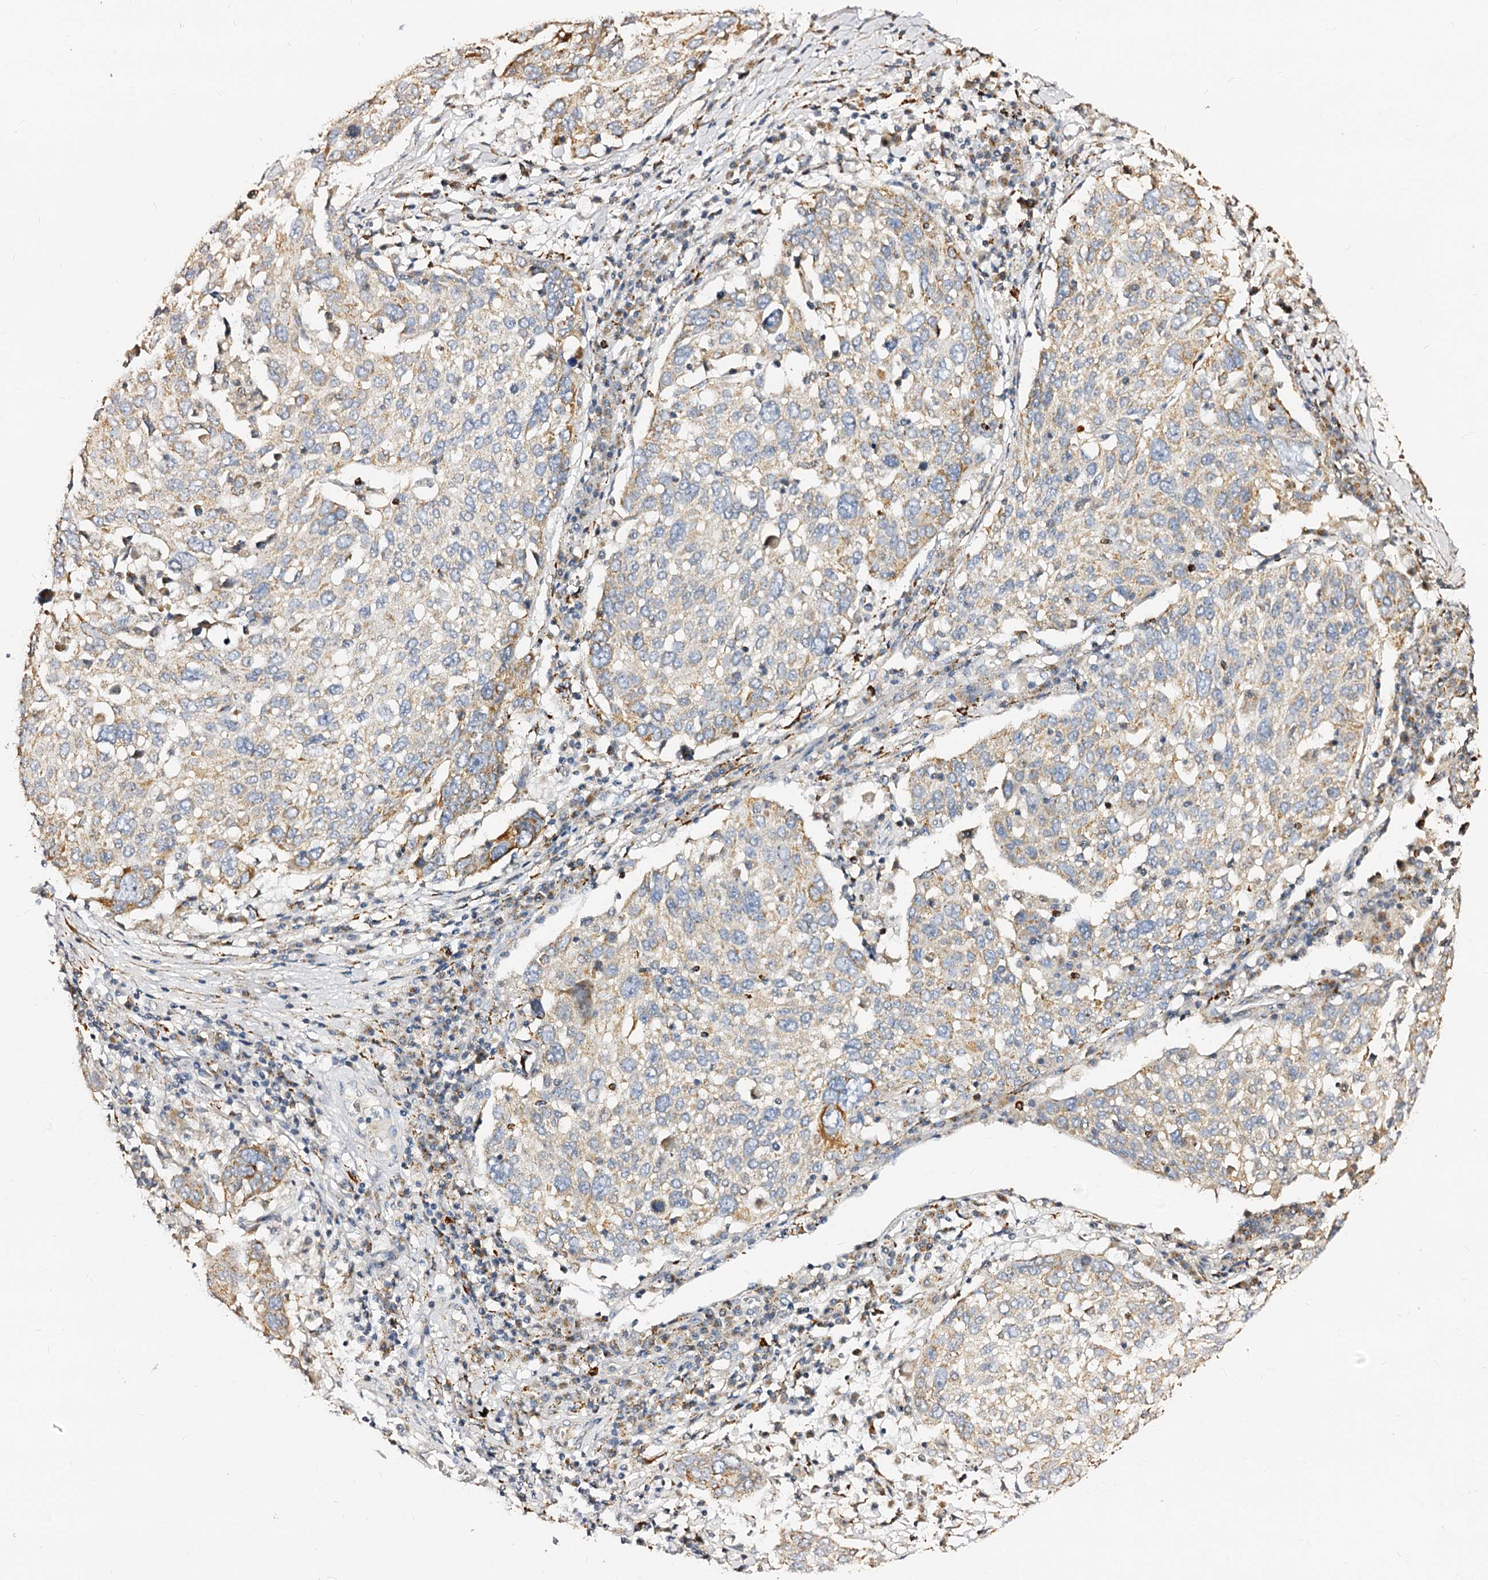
{"staining": {"intensity": "strong", "quantity": "<25%", "location": "cytoplasmic/membranous"}, "tissue": "lung cancer", "cell_type": "Tumor cells", "image_type": "cancer", "snomed": [{"axis": "morphology", "description": "Squamous cell carcinoma, NOS"}, {"axis": "topography", "description": "Lung"}], "caption": "Human lung cancer stained with a brown dye displays strong cytoplasmic/membranous positive staining in approximately <25% of tumor cells.", "gene": "MAOB", "patient": {"sex": "male", "age": 65}}